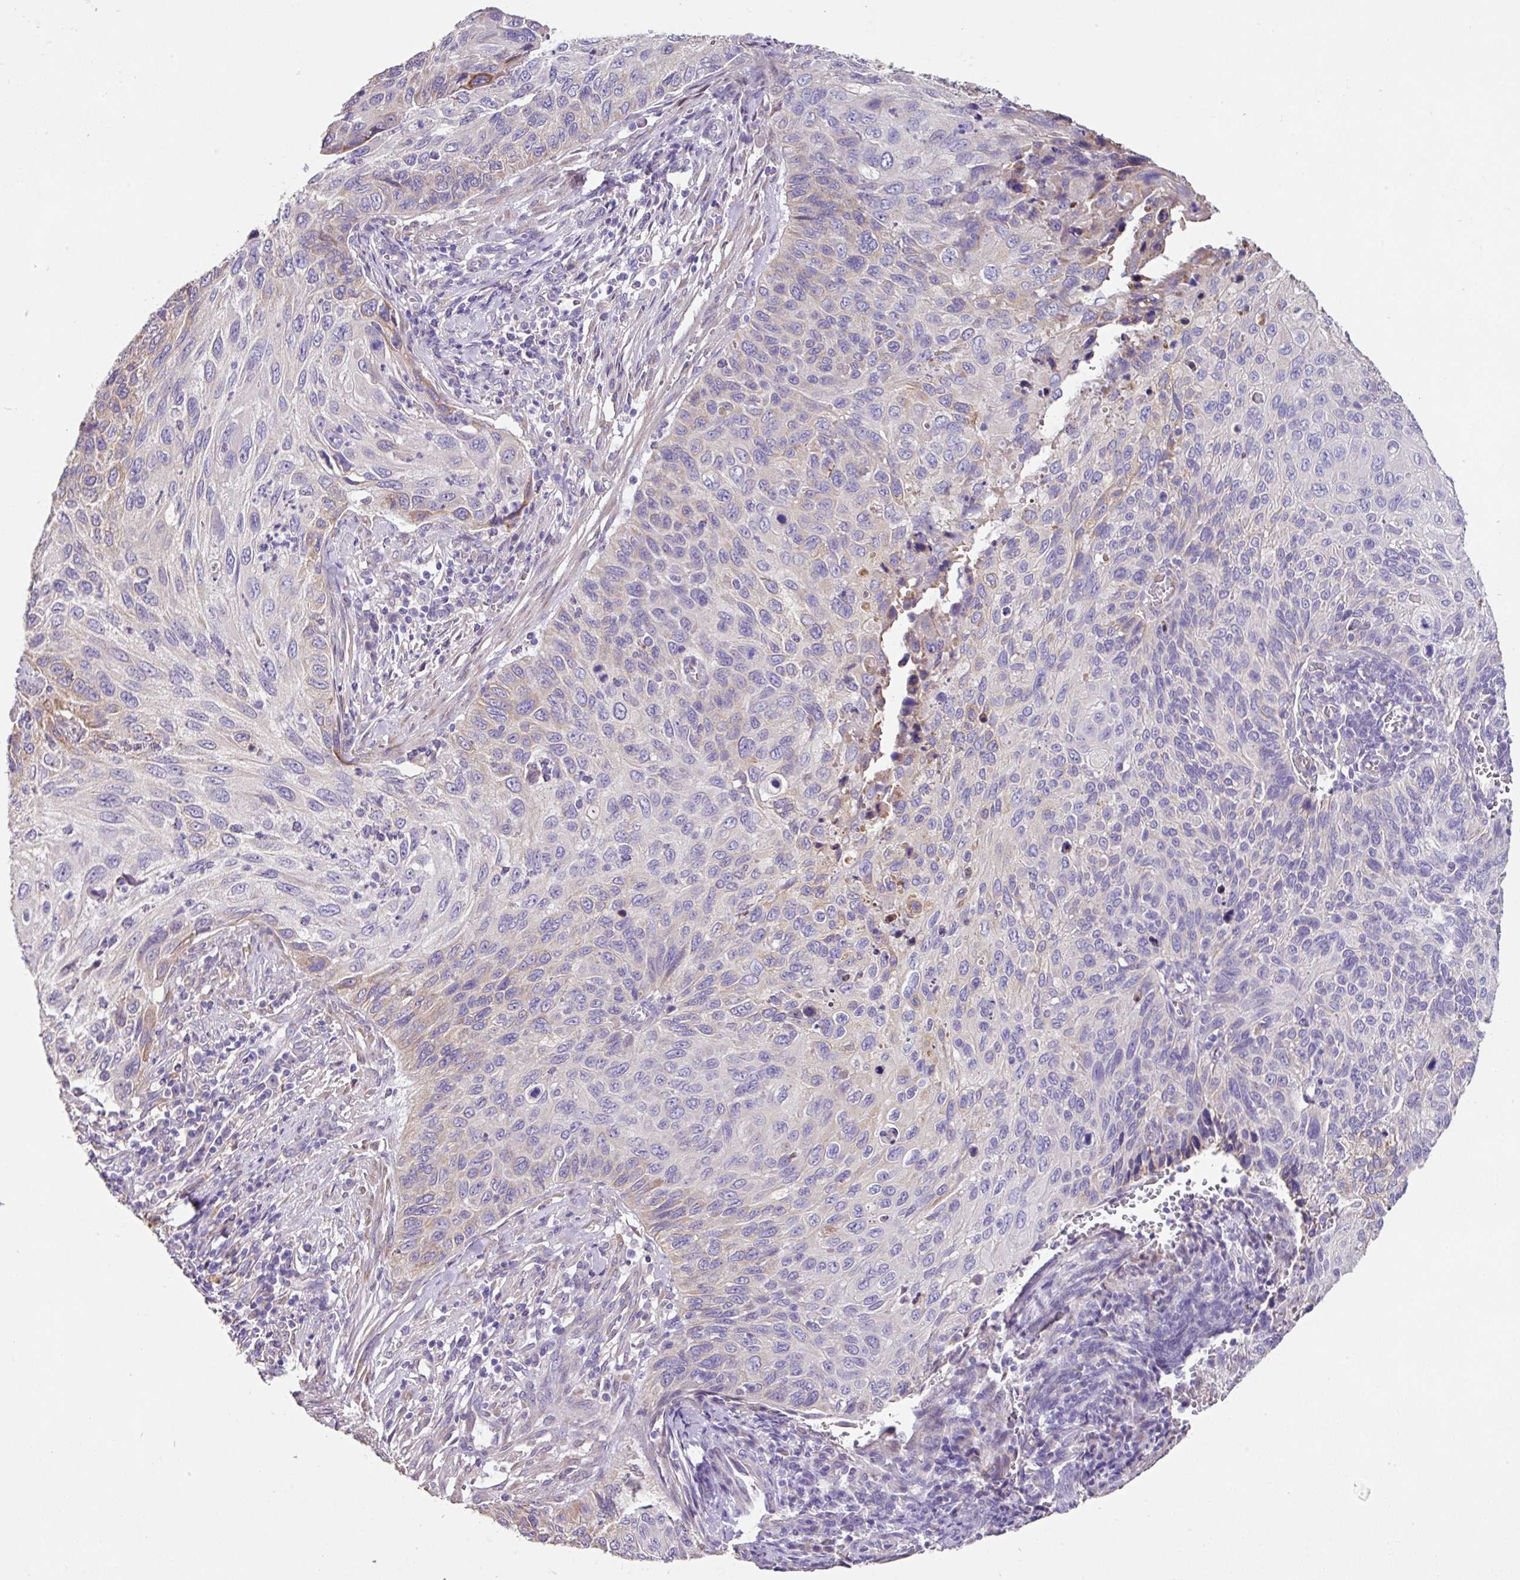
{"staining": {"intensity": "weak", "quantity": "<25%", "location": "cytoplasmic/membranous"}, "tissue": "cervical cancer", "cell_type": "Tumor cells", "image_type": "cancer", "snomed": [{"axis": "morphology", "description": "Squamous cell carcinoma, NOS"}, {"axis": "topography", "description": "Cervix"}], "caption": "Immunohistochemistry (IHC) of human cervical cancer (squamous cell carcinoma) reveals no staining in tumor cells.", "gene": "ZG16", "patient": {"sex": "female", "age": 70}}